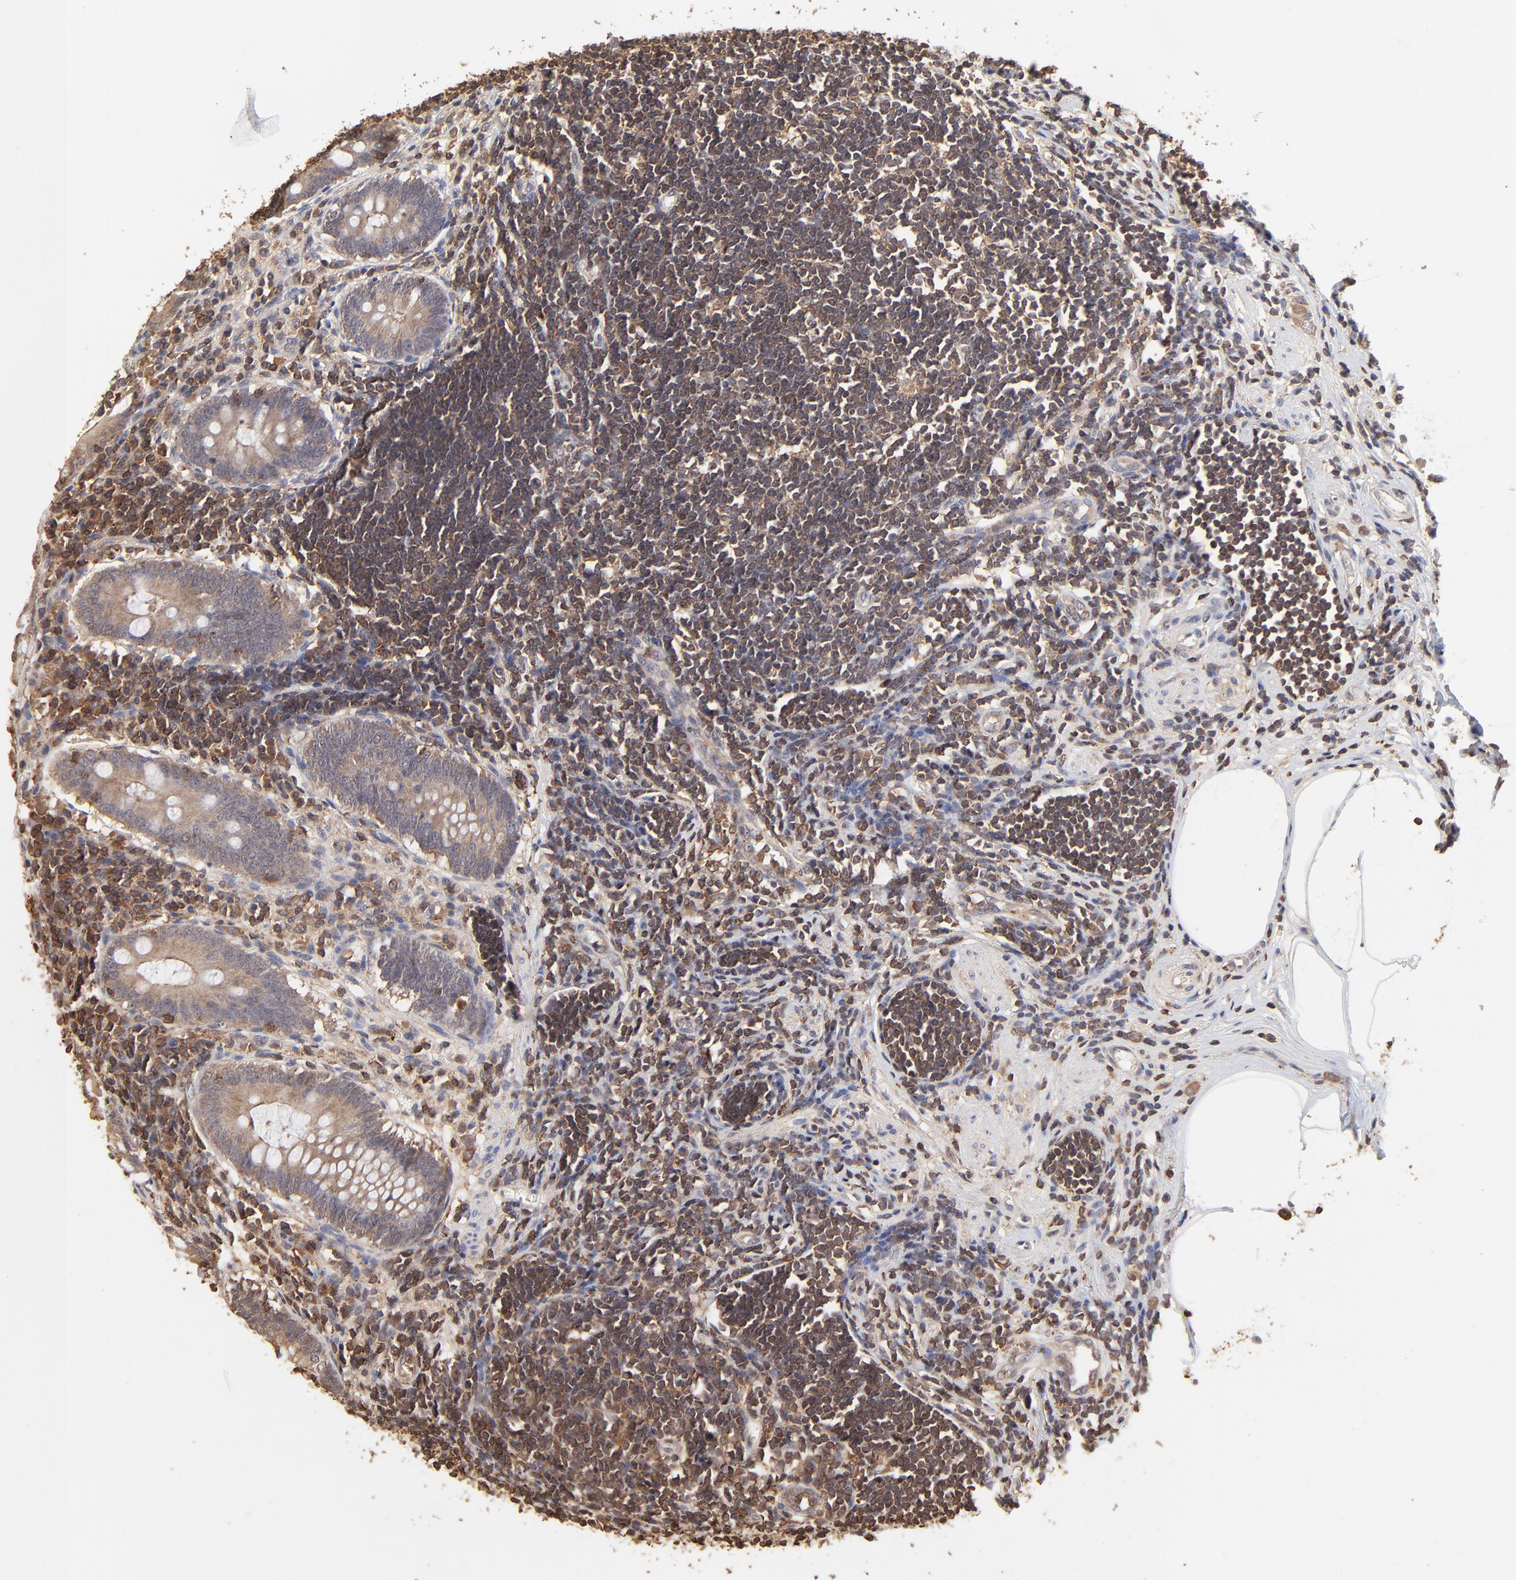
{"staining": {"intensity": "moderate", "quantity": ">75%", "location": "cytoplasmic/membranous"}, "tissue": "appendix", "cell_type": "Glandular cells", "image_type": "normal", "snomed": [{"axis": "morphology", "description": "Normal tissue, NOS"}, {"axis": "topography", "description": "Appendix"}], "caption": "Immunohistochemistry micrograph of unremarkable appendix stained for a protein (brown), which reveals medium levels of moderate cytoplasmic/membranous positivity in approximately >75% of glandular cells.", "gene": "STON2", "patient": {"sex": "female", "age": 50}}